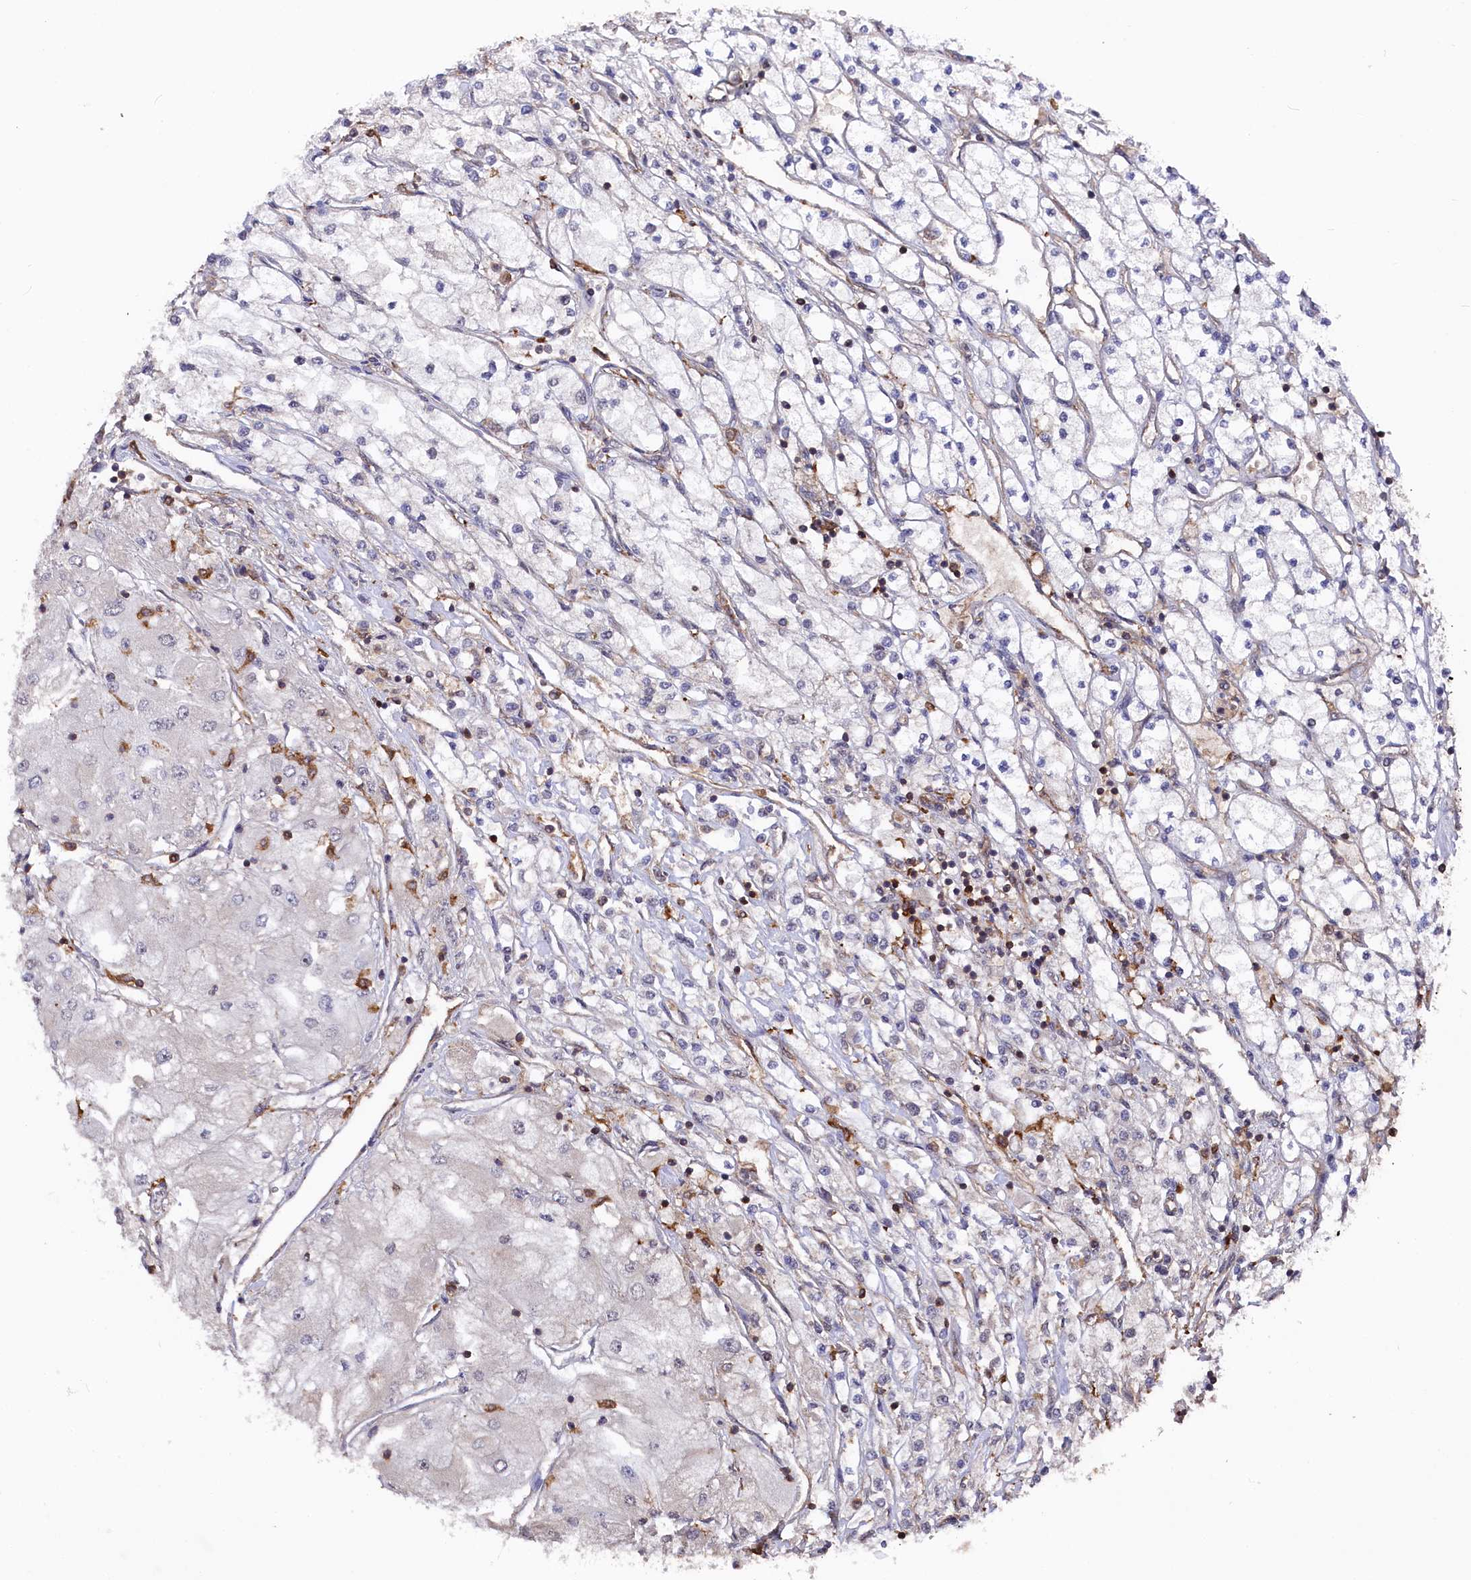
{"staining": {"intensity": "negative", "quantity": "none", "location": "none"}, "tissue": "renal cancer", "cell_type": "Tumor cells", "image_type": "cancer", "snomed": [{"axis": "morphology", "description": "Adenocarcinoma, NOS"}, {"axis": "topography", "description": "Kidney"}], "caption": "Renal cancer (adenocarcinoma) was stained to show a protein in brown. There is no significant staining in tumor cells.", "gene": "PLEKHO2", "patient": {"sex": "male", "age": 80}}